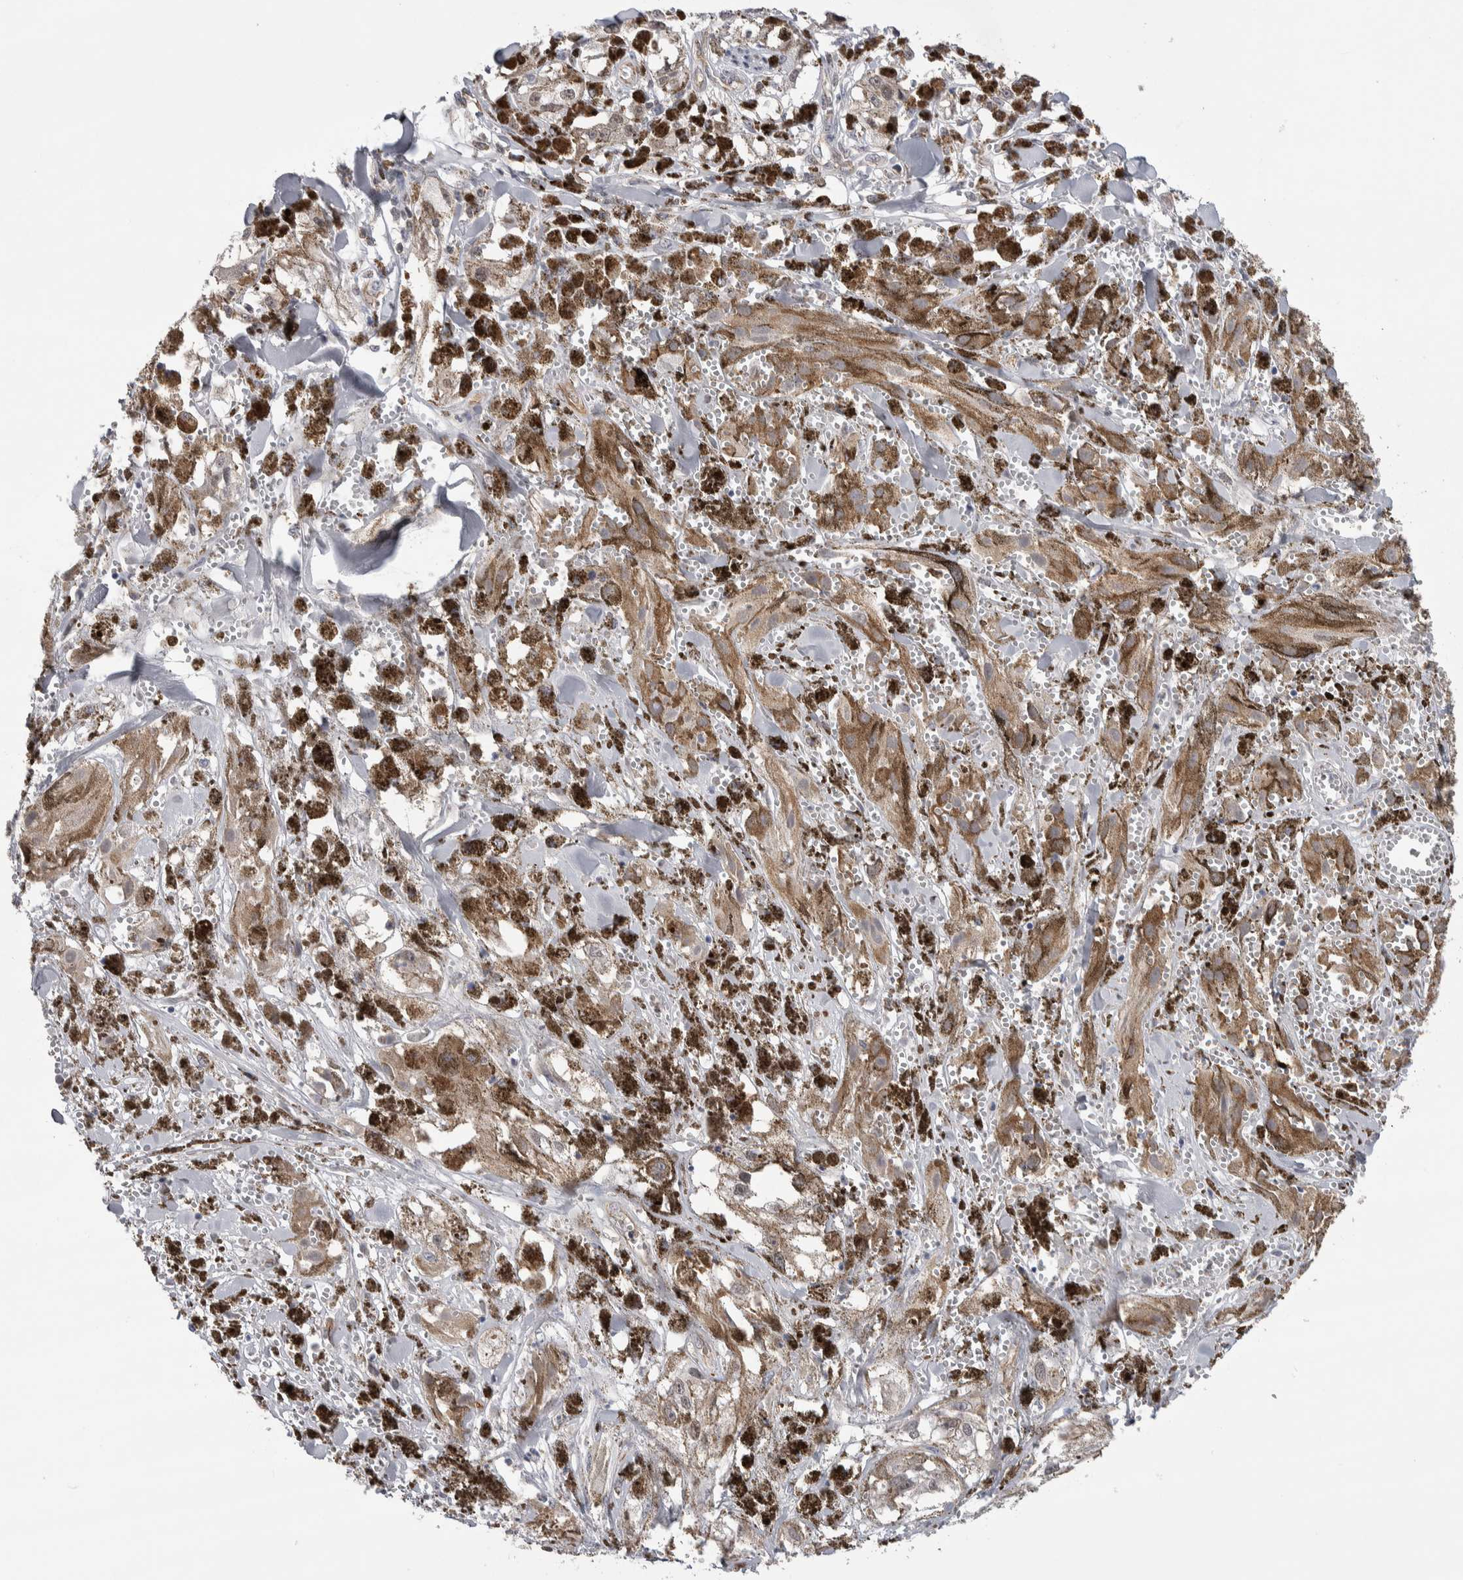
{"staining": {"intensity": "moderate", "quantity": "25%-75%", "location": "cytoplasmic/membranous"}, "tissue": "melanoma", "cell_type": "Tumor cells", "image_type": "cancer", "snomed": [{"axis": "morphology", "description": "Malignant melanoma, NOS"}, {"axis": "topography", "description": "Skin"}], "caption": "Moderate cytoplasmic/membranous protein expression is identified in approximately 25%-75% of tumor cells in melanoma.", "gene": "ZBTB49", "patient": {"sex": "male", "age": 88}}